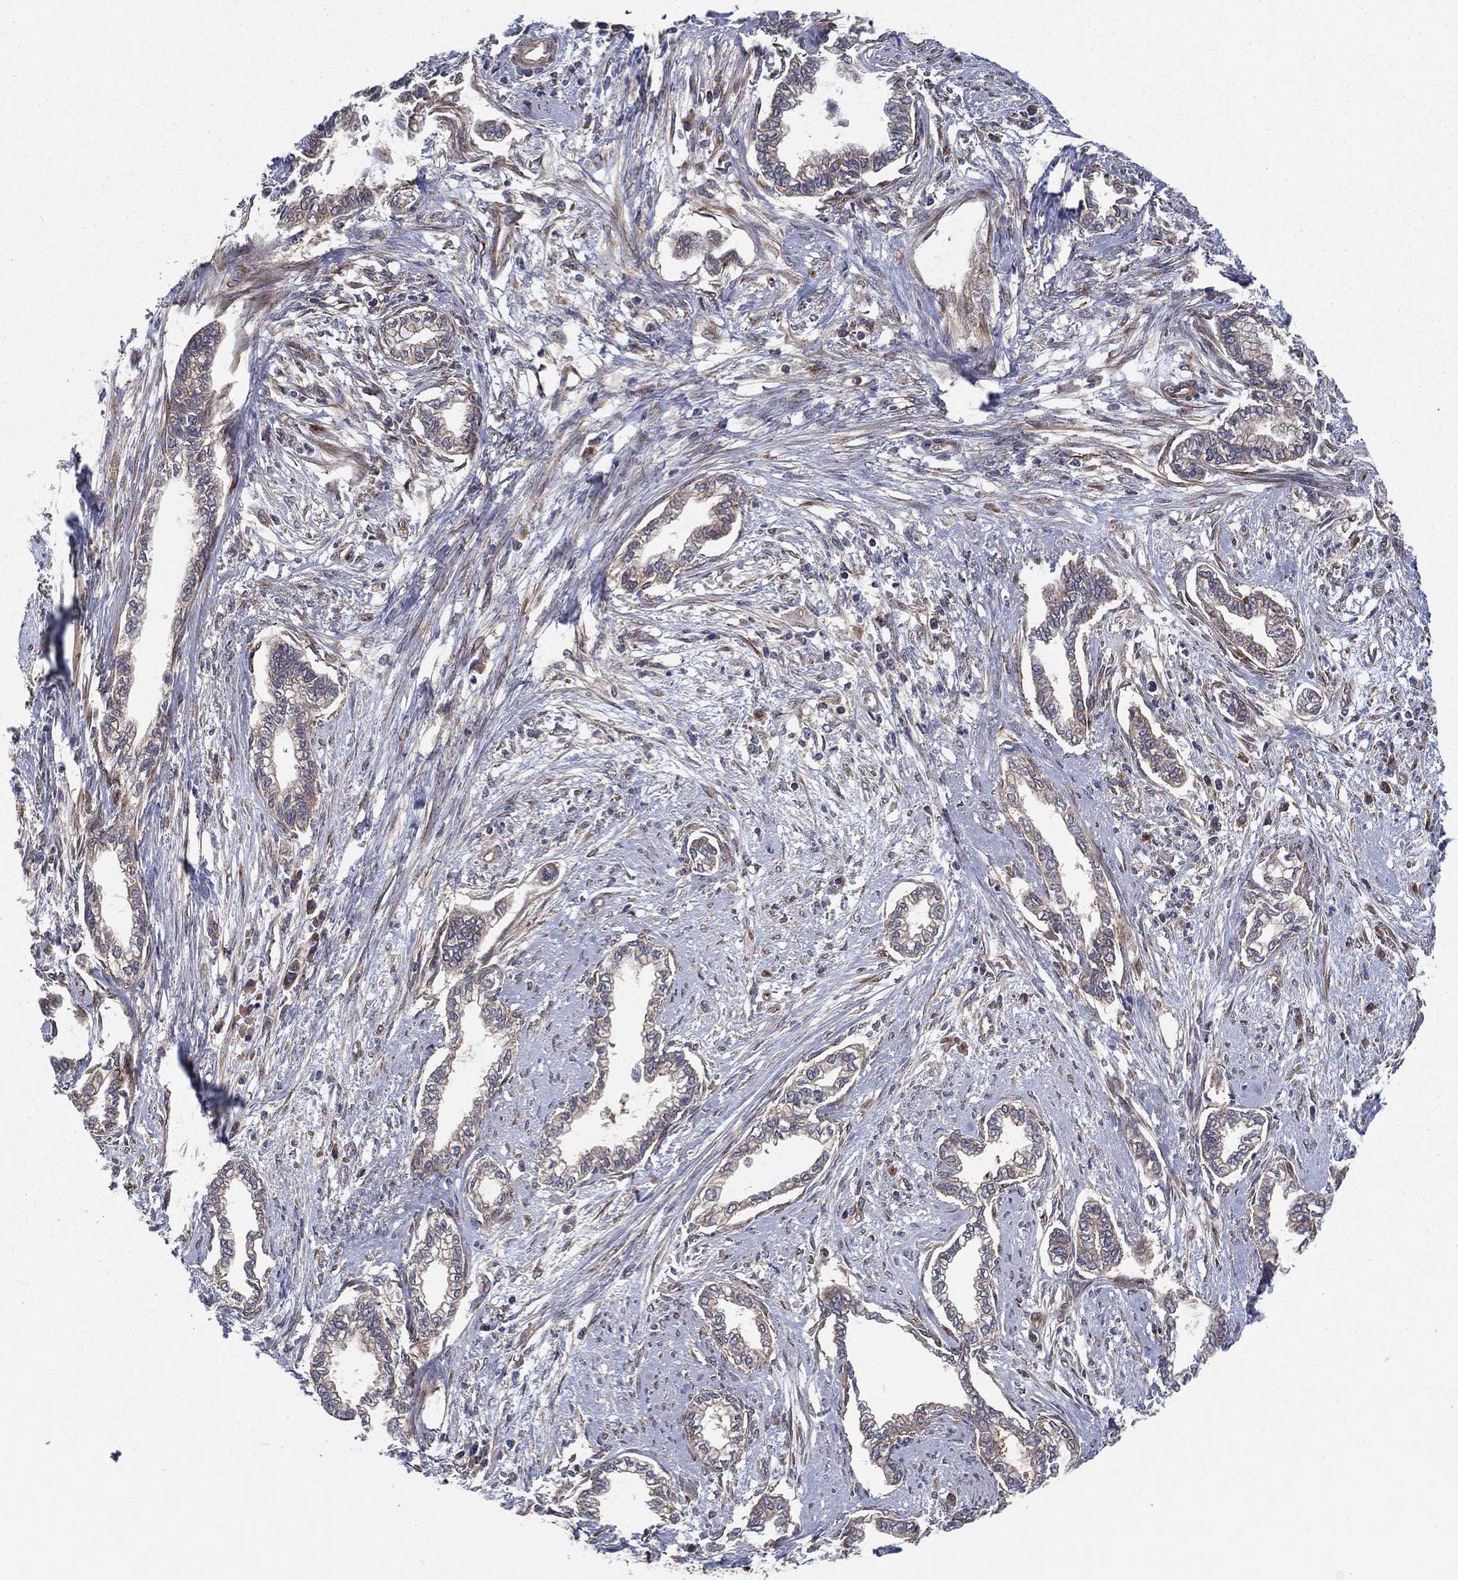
{"staining": {"intensity": "negative", "quantity": "none", "location": "none"}, "tissue": "cervical cancer", "cell_type": "Tumor cells", "image_type": "cancer", "snomed": [{"axis": "morphology", "description": "Adenocarcinoma, NOS"}, {"axis": "topography", "description": "Cervix"}], "caption": "A high-resolution histopathology image shows IHC staining of adenocarcinoma (cervical), which reveals no significant staining in tumor cells.", "gene": "EIF2B5", "patient": {"sex": "female", "age": 62}}